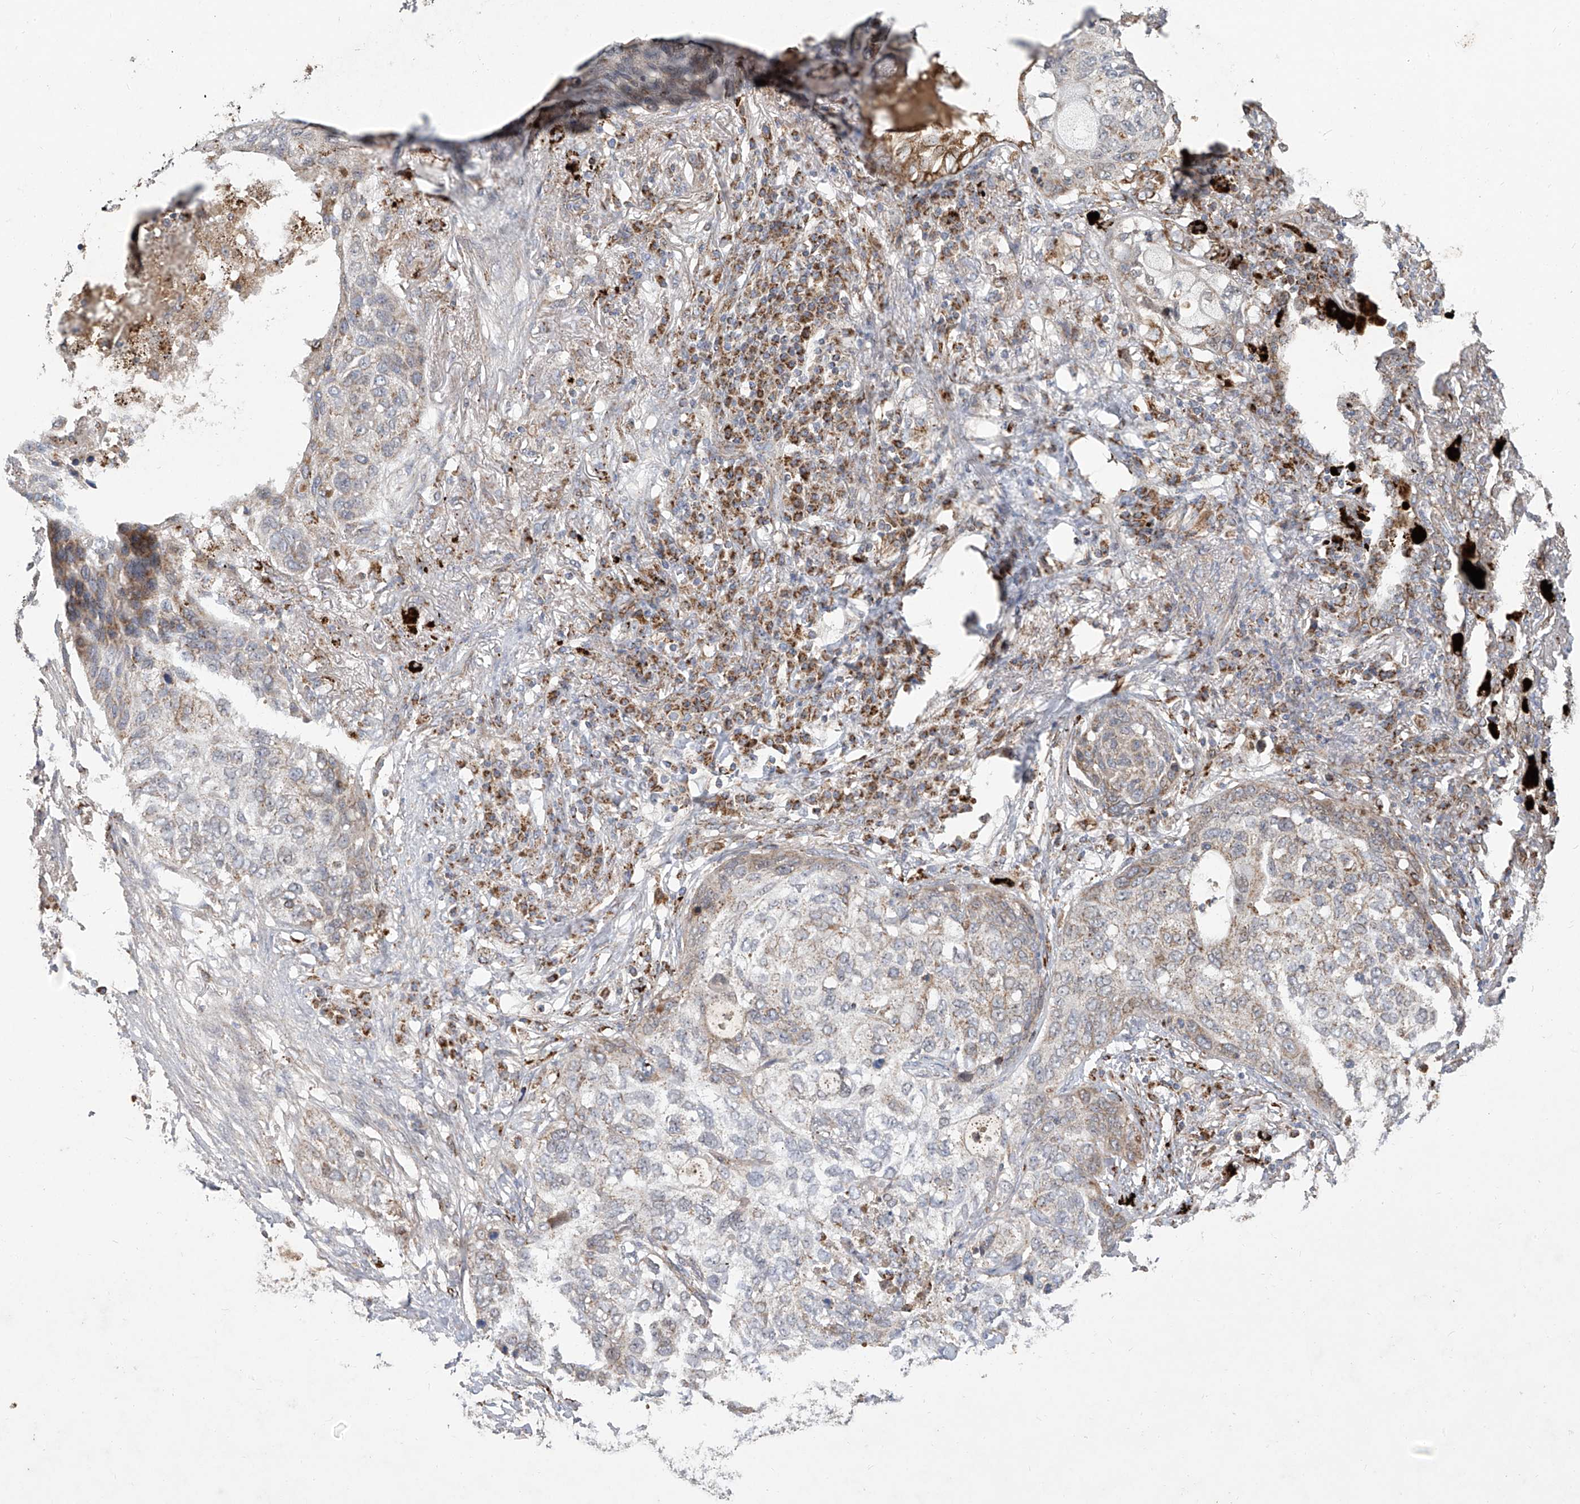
{"staining": {"intensity": "weak", "quantity": "25%-75%", "location": "cytoplasmic/membranous"}, "tissue": "lung cancer", "cell_type": "Tumor cells", "image_type": "cancer", "snomed": [{"axis": "morphology", "description": "Squamous cell carcinoma, NOS"}, {"axis": "topography", "description": "Lung"}], "caption": "The micrograph displays immunohistochemical staining of squamous cell carcinoma (lung). There is weak cytoplasmic/membranous positivity is identified in approximately 25%-75% of tumor cells. The protein is stained brown, and the nuclei are stained in blue (DAB (3,3'-diaminobenzidine) IHC with brightfield microscopy, high magnification).", "gene": "C2orf74", "patient": {"sex": "female", "age": 63}}